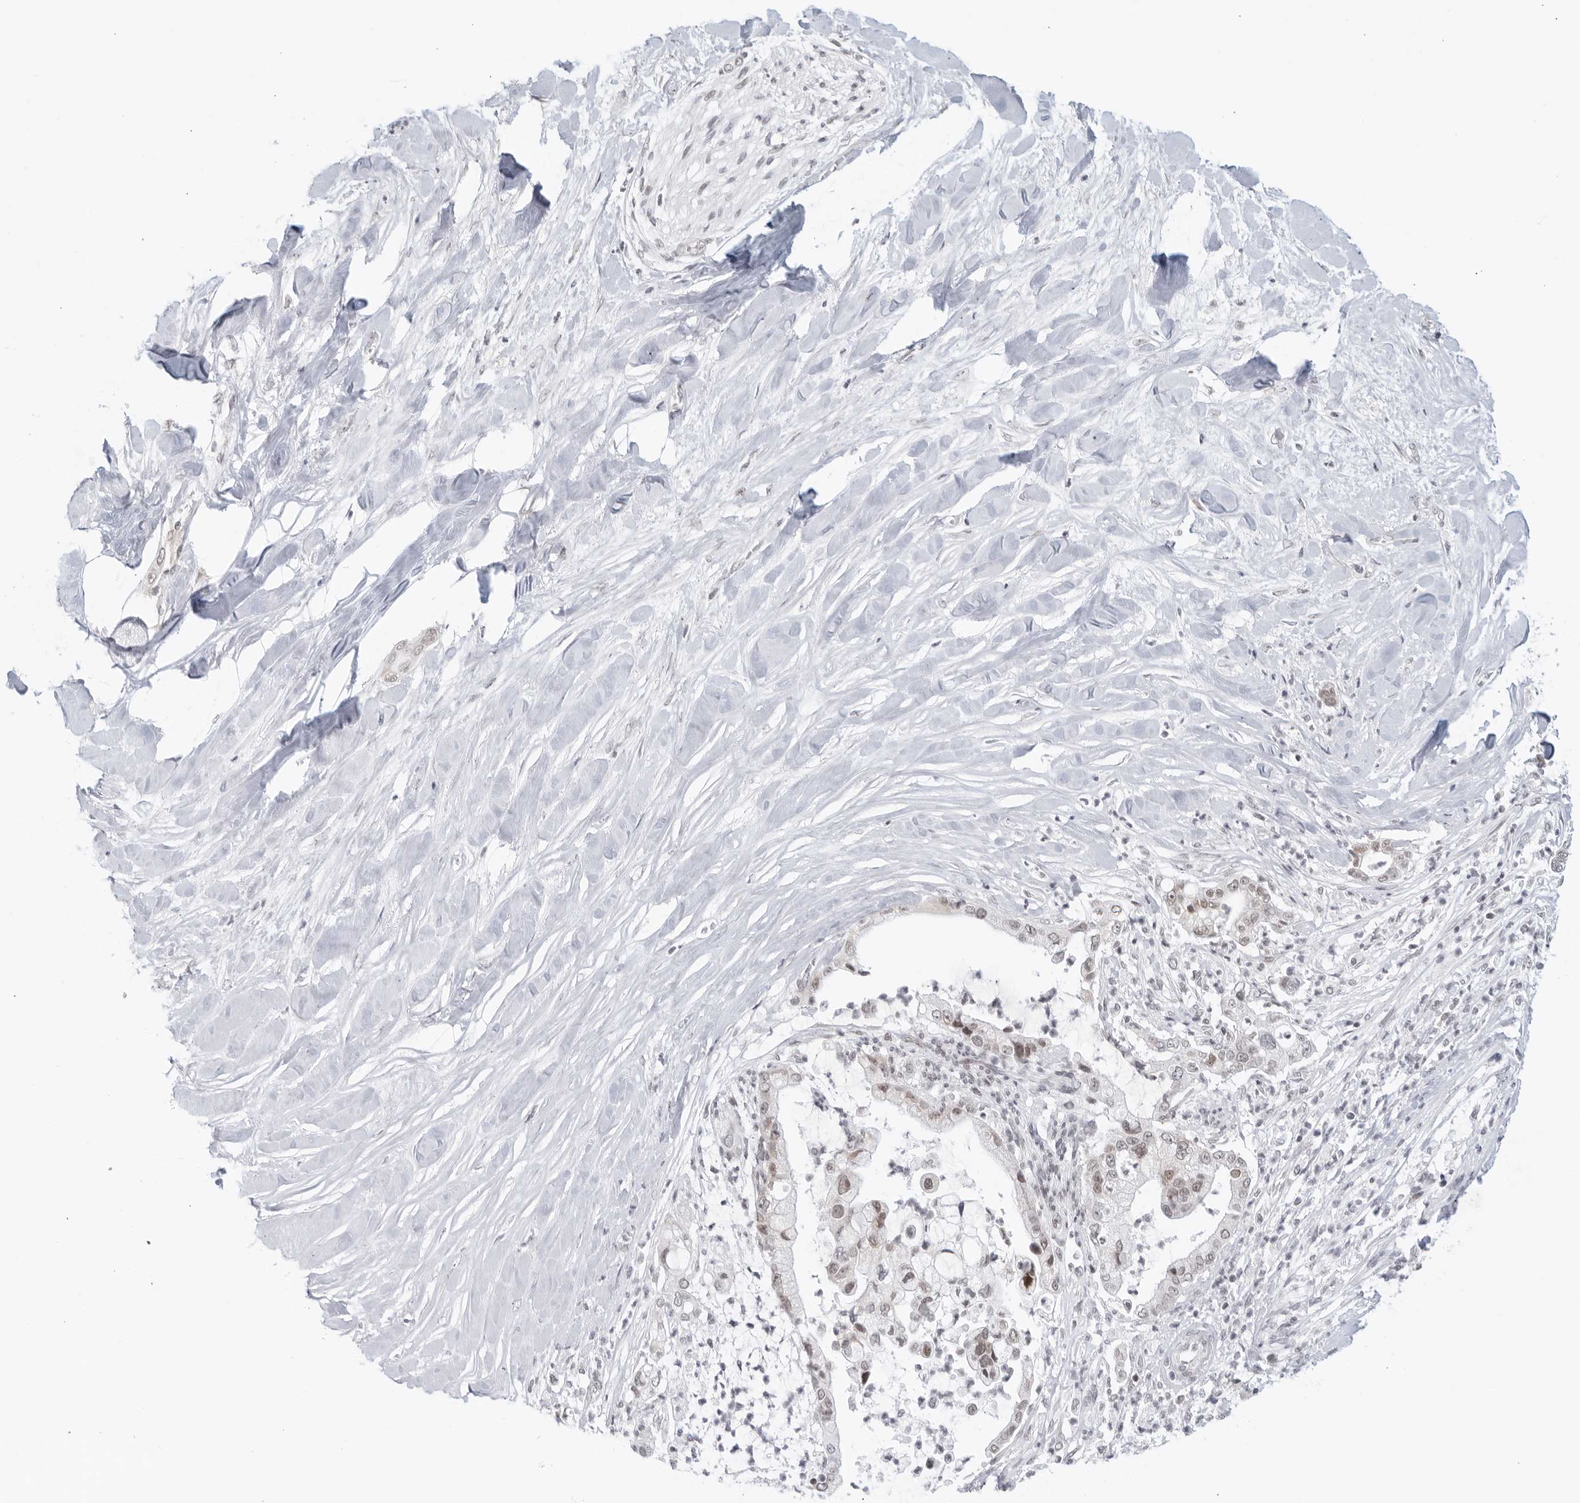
{"staining": {"intensity": "weak", "quantity": "<25%", "location": "cytoplasmic/membranous,nuclear"}, "tissue": "liver cancer", "cell_type": "Tumor cells", "image_type": "cancer", "snomed": [{"axis": "morphology", "description": "Cholangiocarcinoma"}, {"axis": "topography", "description": "Liver"}], "caption": "Liver cholangiocarcinoma was stained to show a protein in brown. There is no significant staining in tumor cells. (DAB (3,3'-diaminobenzidine) immunohistochemistry (IHC) visualized using brightfield microscopy, high magnification).", "gene": "RAB11FIP3", "patient": {"sex": "female", "age": 54}}